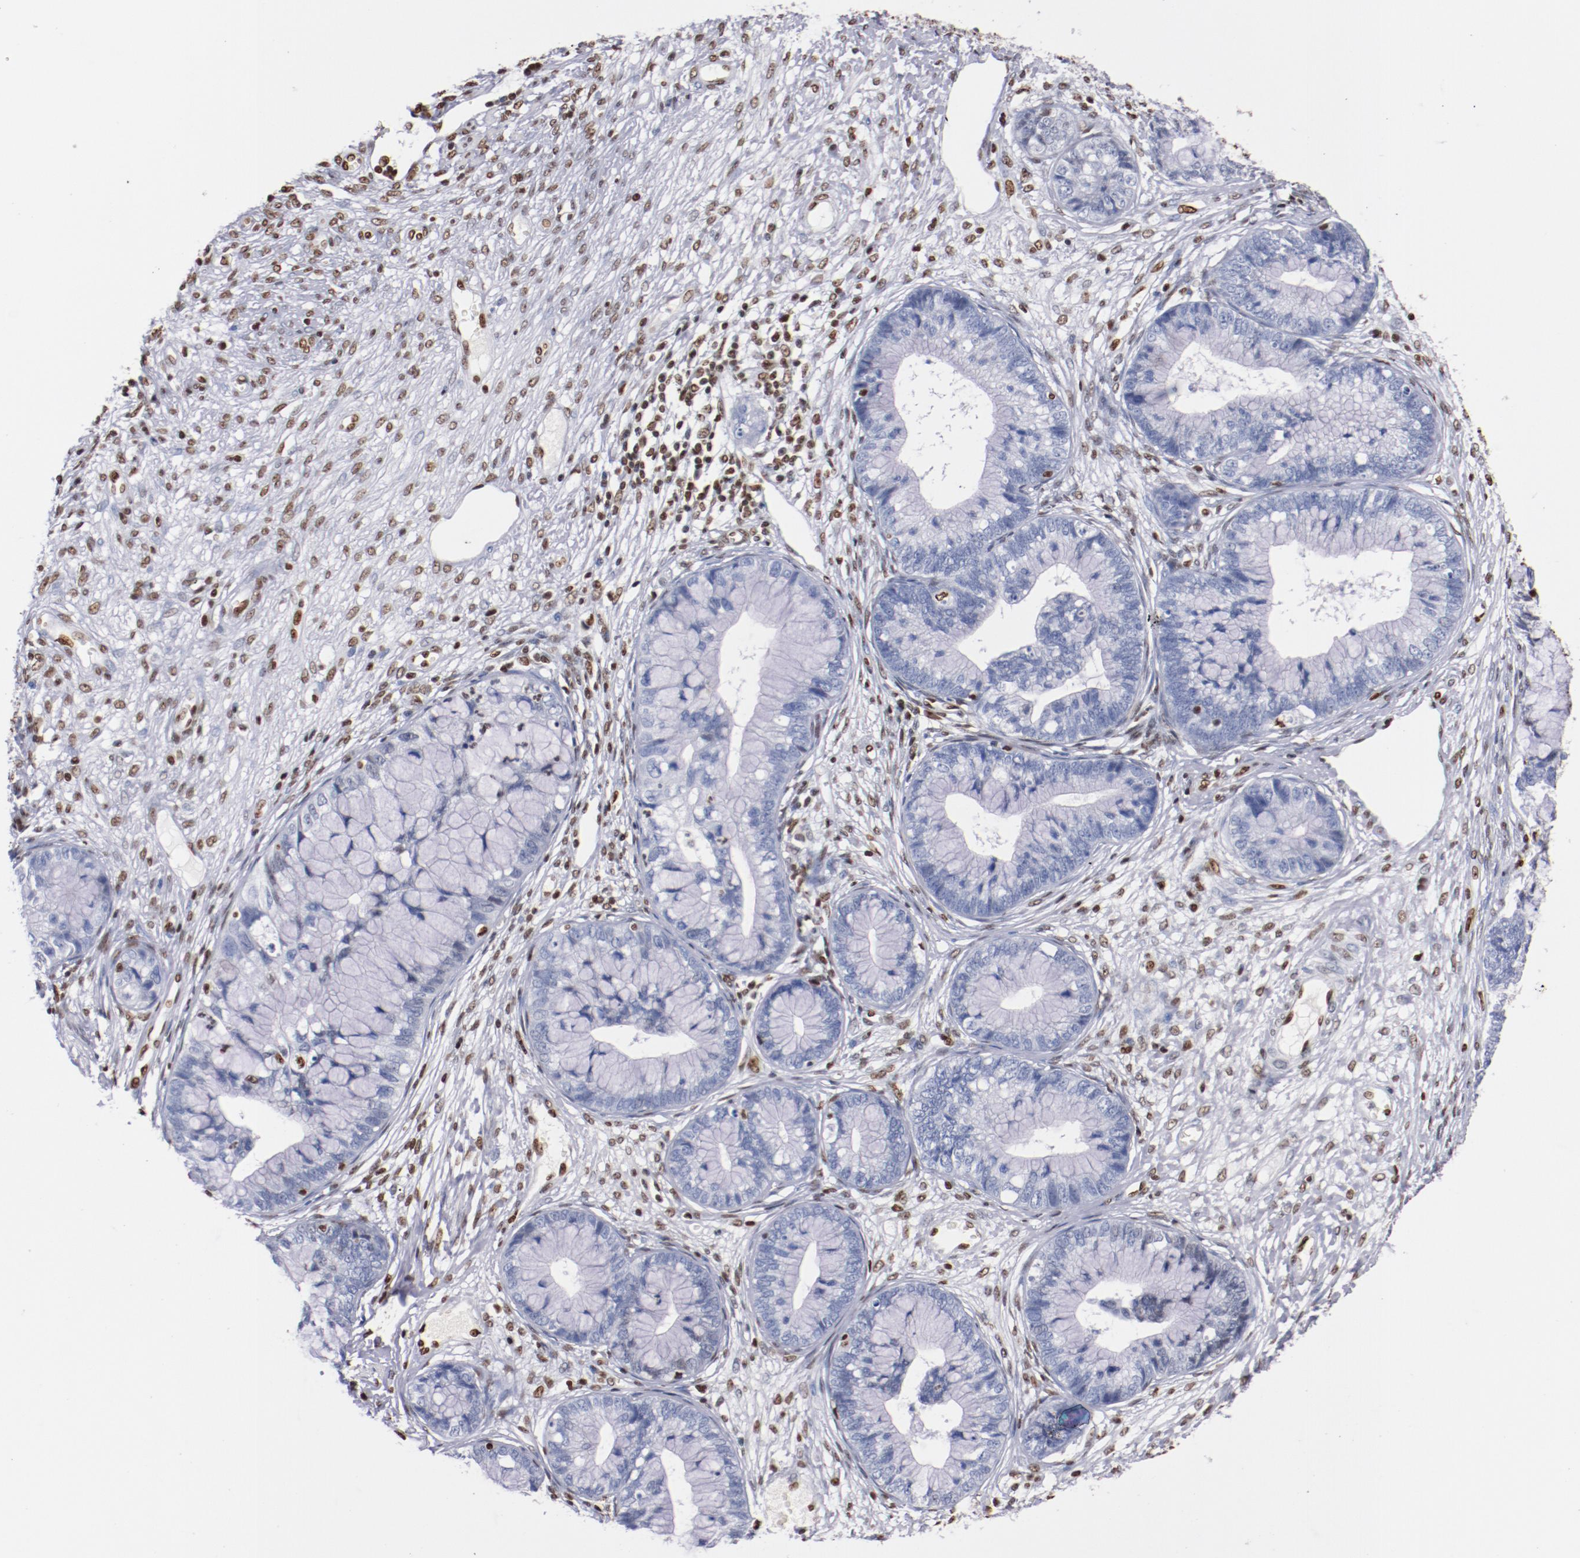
{"staining": {"intensity": "negative", "quantity": "none", "location": "none"}, "tissue": "cervical cancer", "cell_type": "Tumor cells", "image_type": "cancer", "snomed": [{"axis": "morphology", "description": "Adenocarcinoma, NOS"}, {"axis": "topography", "description": "Cervix"}], "caption": "The image exhibits no significant positivity in tumor cells of cervical cancer (adenocarcinoma). The staining is performed using DAB (3,3'-diaminobenzidine) brown chromogen with nuclei counter-stained in using hematoxylin.", "gene": "IFI16", "patient": {"sex": "female", "age": 44}}